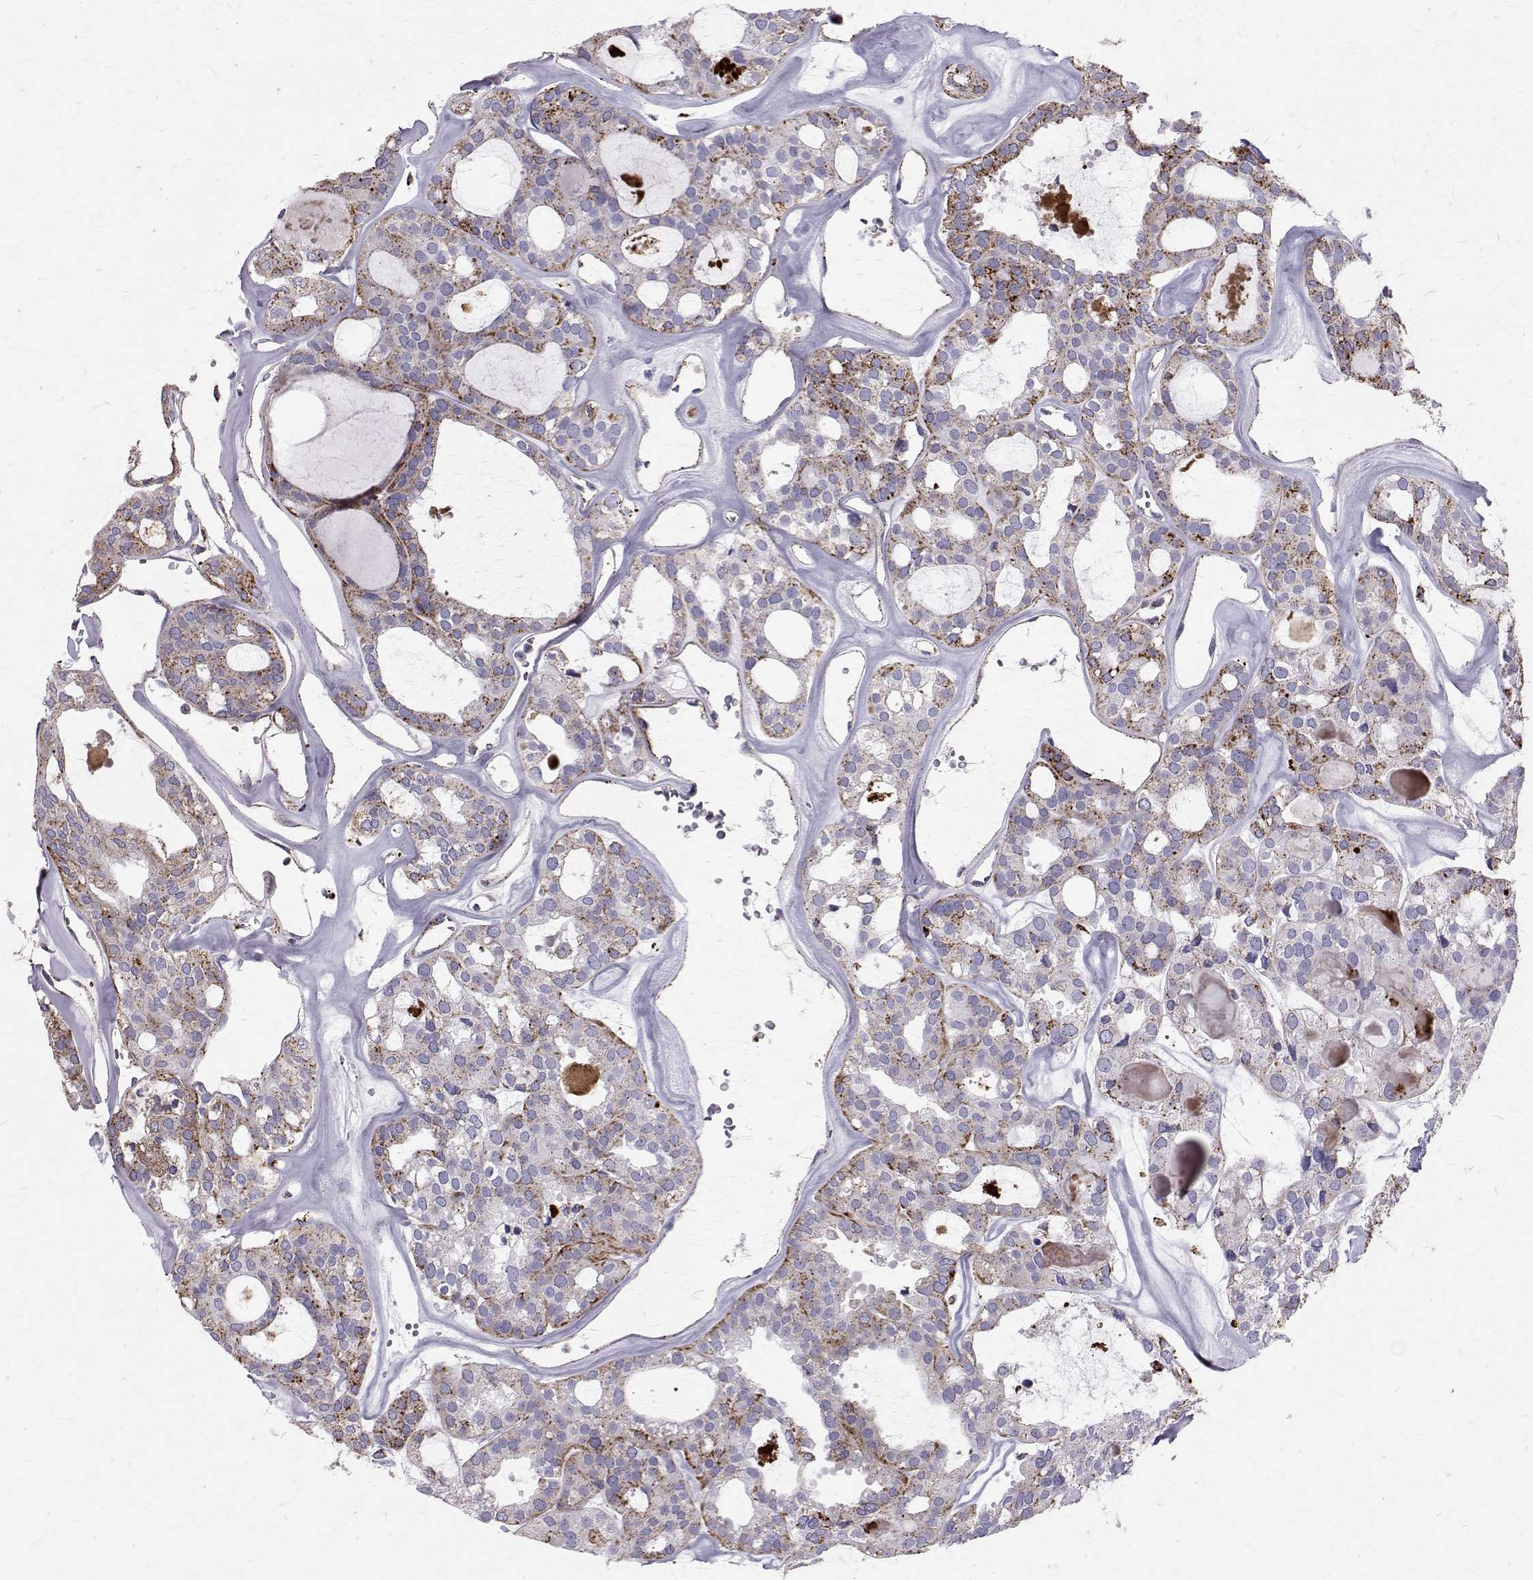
{"staining": {"intensity": "moderate", "quantity": "<25%", "location": "cytoplasmic/membranous"}, "tissue": "thyroid cancer", "cell_type": "Tumor cells", "image_type": "cancer", "snomed": [{"axis": "morphology", "description": "Follicular adenoma carcinoma, NOS"}, {"axis": "topography", "description": "Thyroid gland"}], "caption": "Protein expression analysis of human follicular adenoma carcinoma (thyroid) reveals moderate cytoplasmic/membranous expression in about <25% of tumor cells.", "gene": "TPP1", "patient": {"sex": "male", "age": 75}}